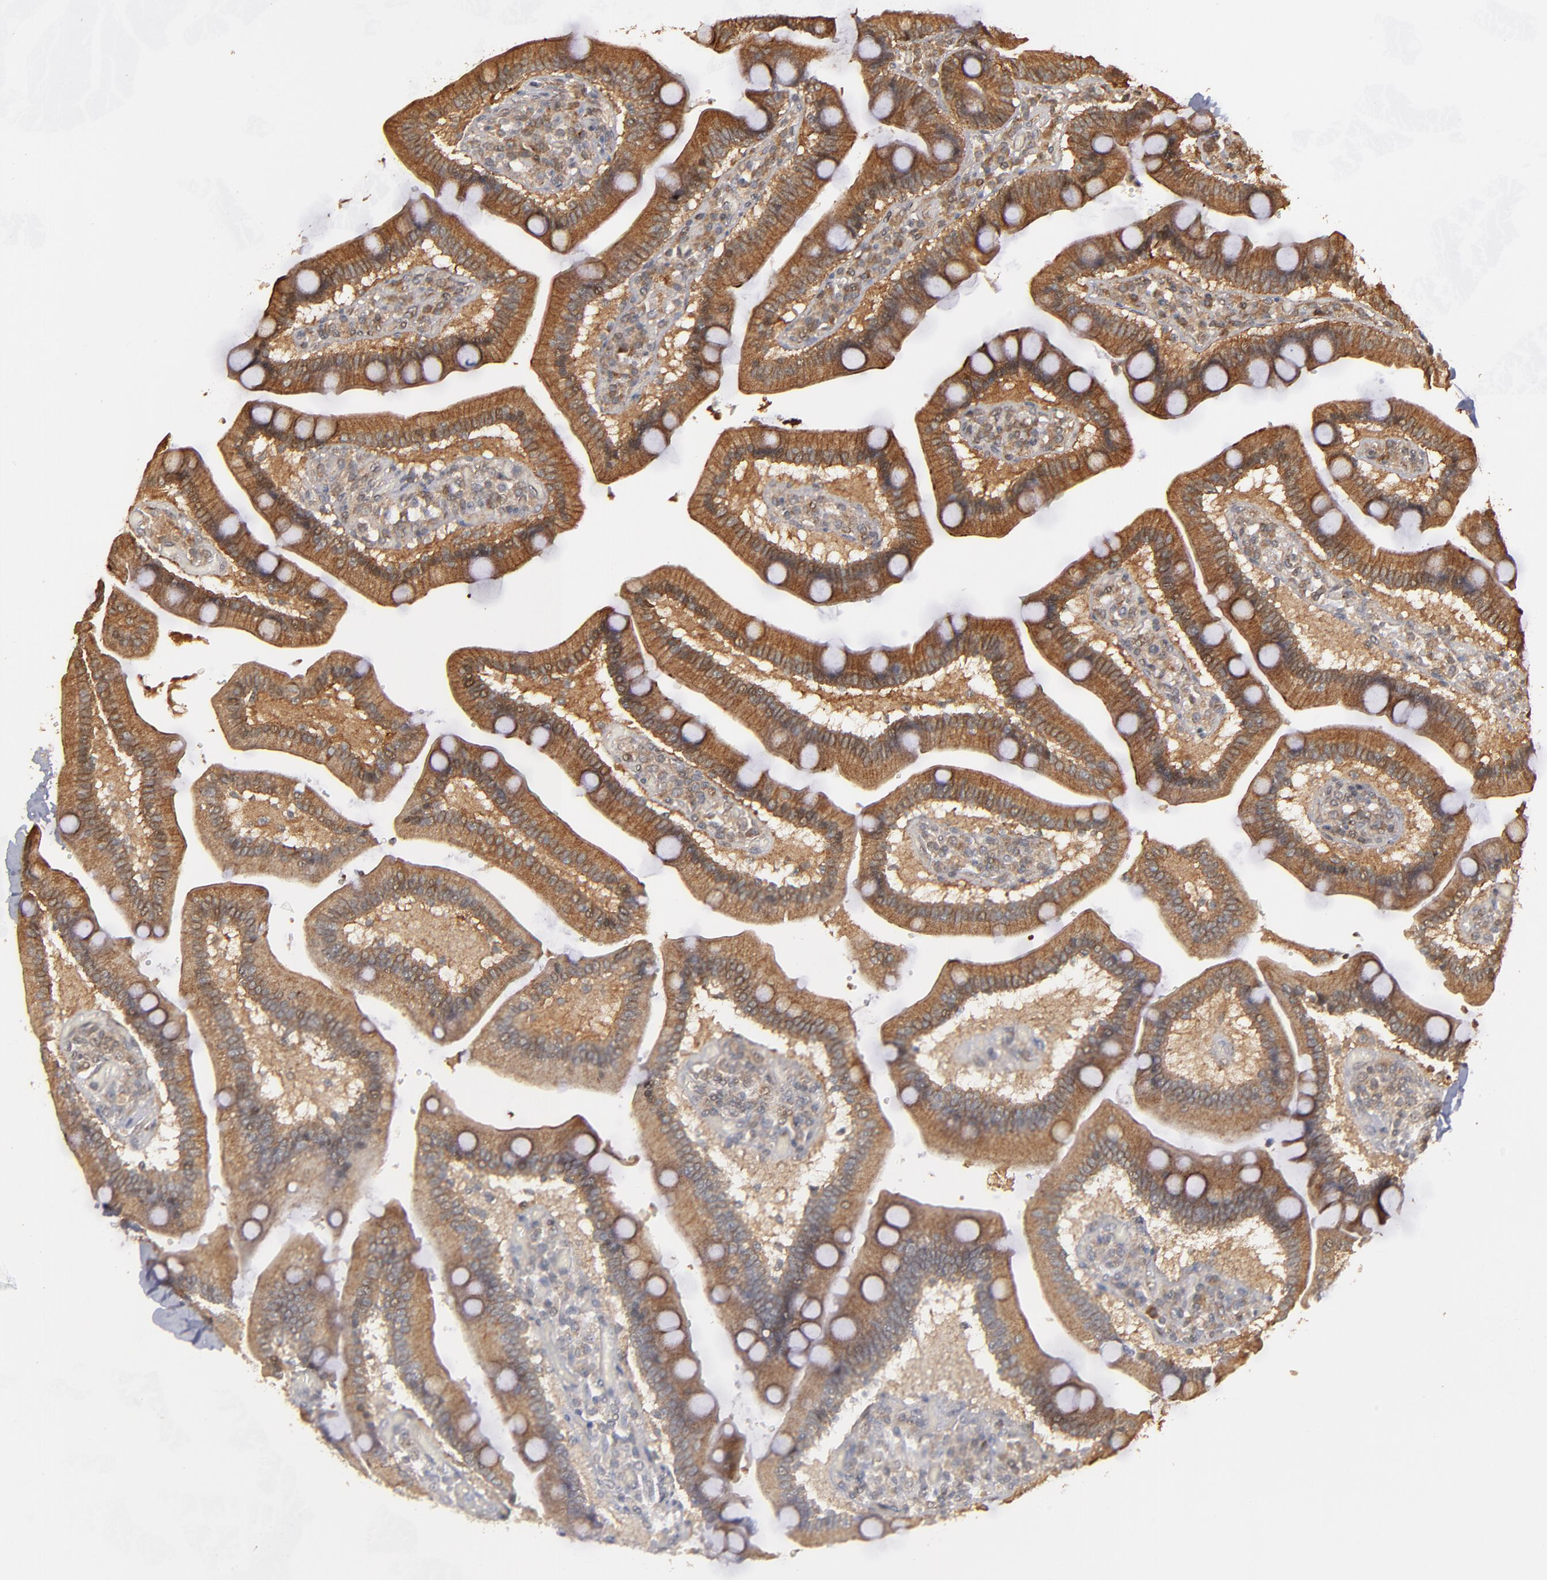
{"staining": {"intensity": "moderate", "quantity": ">75%", "location": "cytoplasmic/membranous"}, "tissue": "duodenum", "cell_type": "Glandular cells", "image_type": "normal", "snomed": [{"axis": "morphology", "description": "Normal tissue, NOS"}, {"axis": "topography", "description": "Duodenum"}], "caption": "This micrograph demonstrates normal duodenum stained with immunohistochemistry (IHC) to label a protein in brown. The cytoplasmic/membranous of glandular cells show moderate positivity for the protein. Nuclei are counter-stained blue.", "gene": "BDKRB1", "patient": {"sex": "male", "age": 66}}